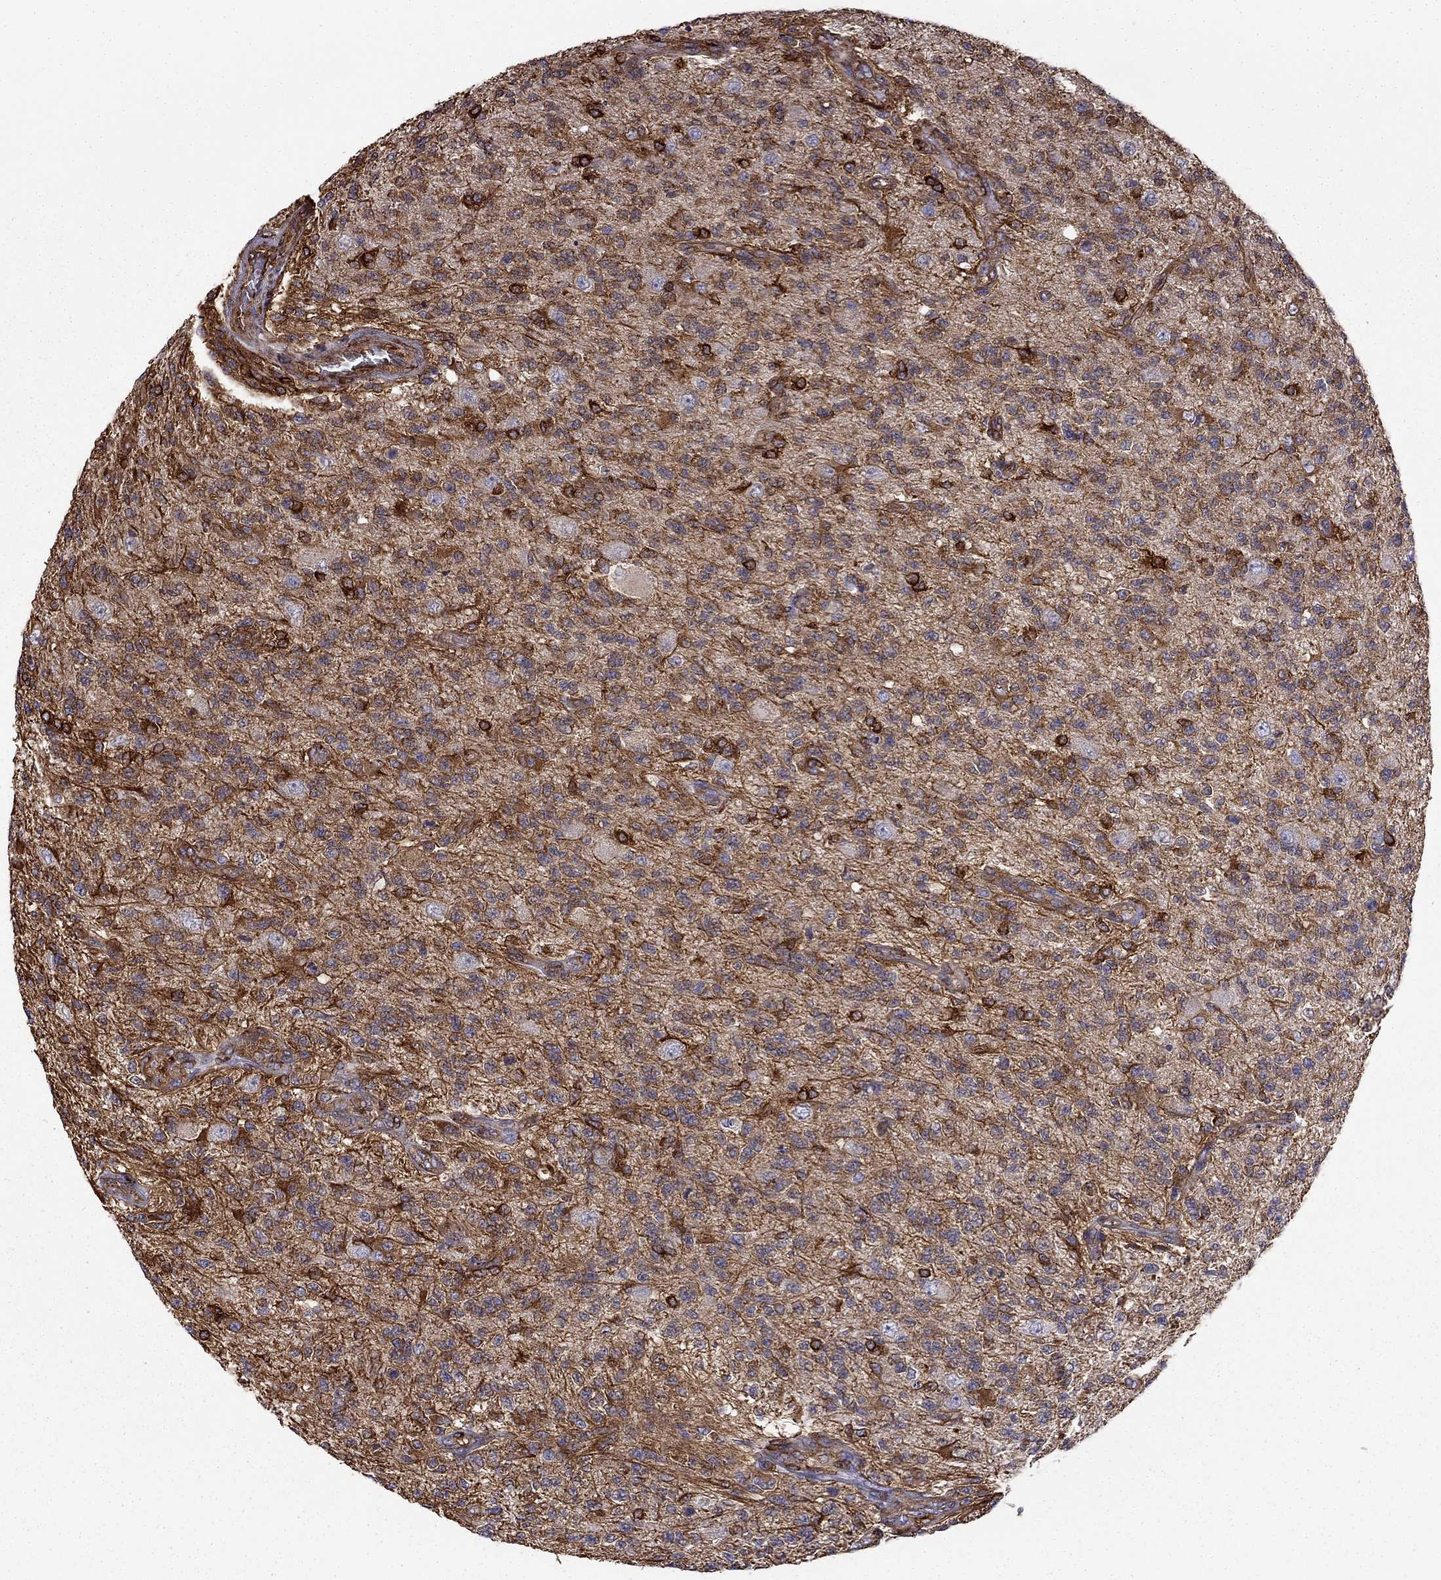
{"staining": {"intensity": "strong", "quantity": ">75%", "location": "cytoplasmic/membranous"}, "tissue": "glioma", "cell_type": "Tumor cells", "image_type": "cancer", "snomed": [{"axis": "morphology", "description": "Glioma, malignant, High grade"}, {"axis": "topography", "description": "Brain"}], "caption": "This is an image of IHC staining of malignant glioma (high-grade), which shows strong staining in the cytoplasmic/membranous of tumor cells.", "gene": "MAP4", "patient": {"sex": "male", "age": 56}}